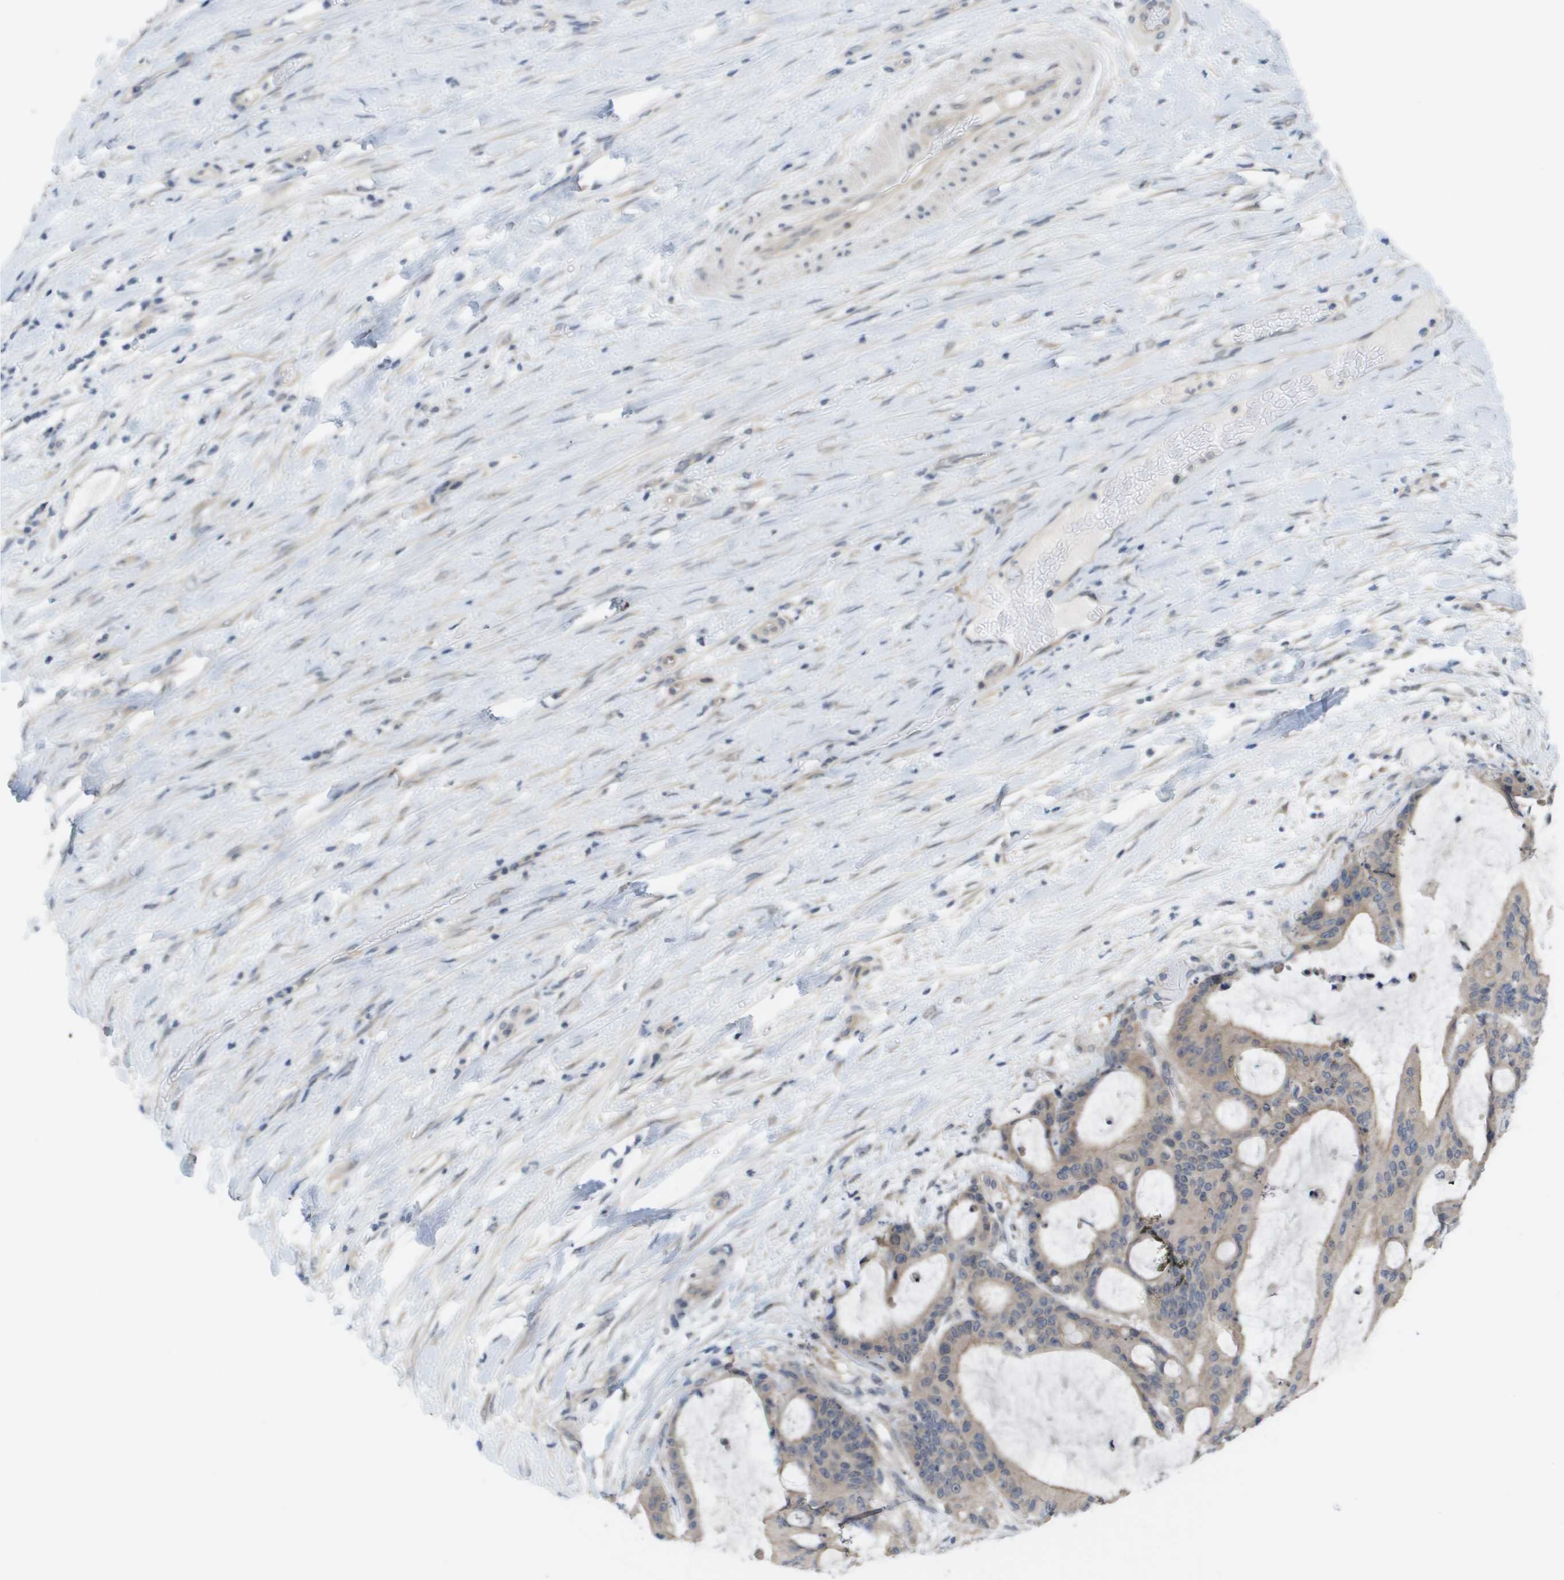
{"staining": {"intensity": "weak", "quantity": ">75%", "location": "cytoplasmic/membranous"}, "tissue": "liver cancer", "cell_type": "Tumor cells", "image_type": "cancer", "snomed": [{"axis": "morphology", "description": "Cholangiocarcinoma"}, {"axis": "topography", "description": "Liver"}], "caption": "Protein staining by immunohistochemistry shows weak cytoplasmic/membranous staining in about >75% of tumor cells in liver cancer.", "gene": "CTPS2", "patient": {"sex": "female", "age": 73}}